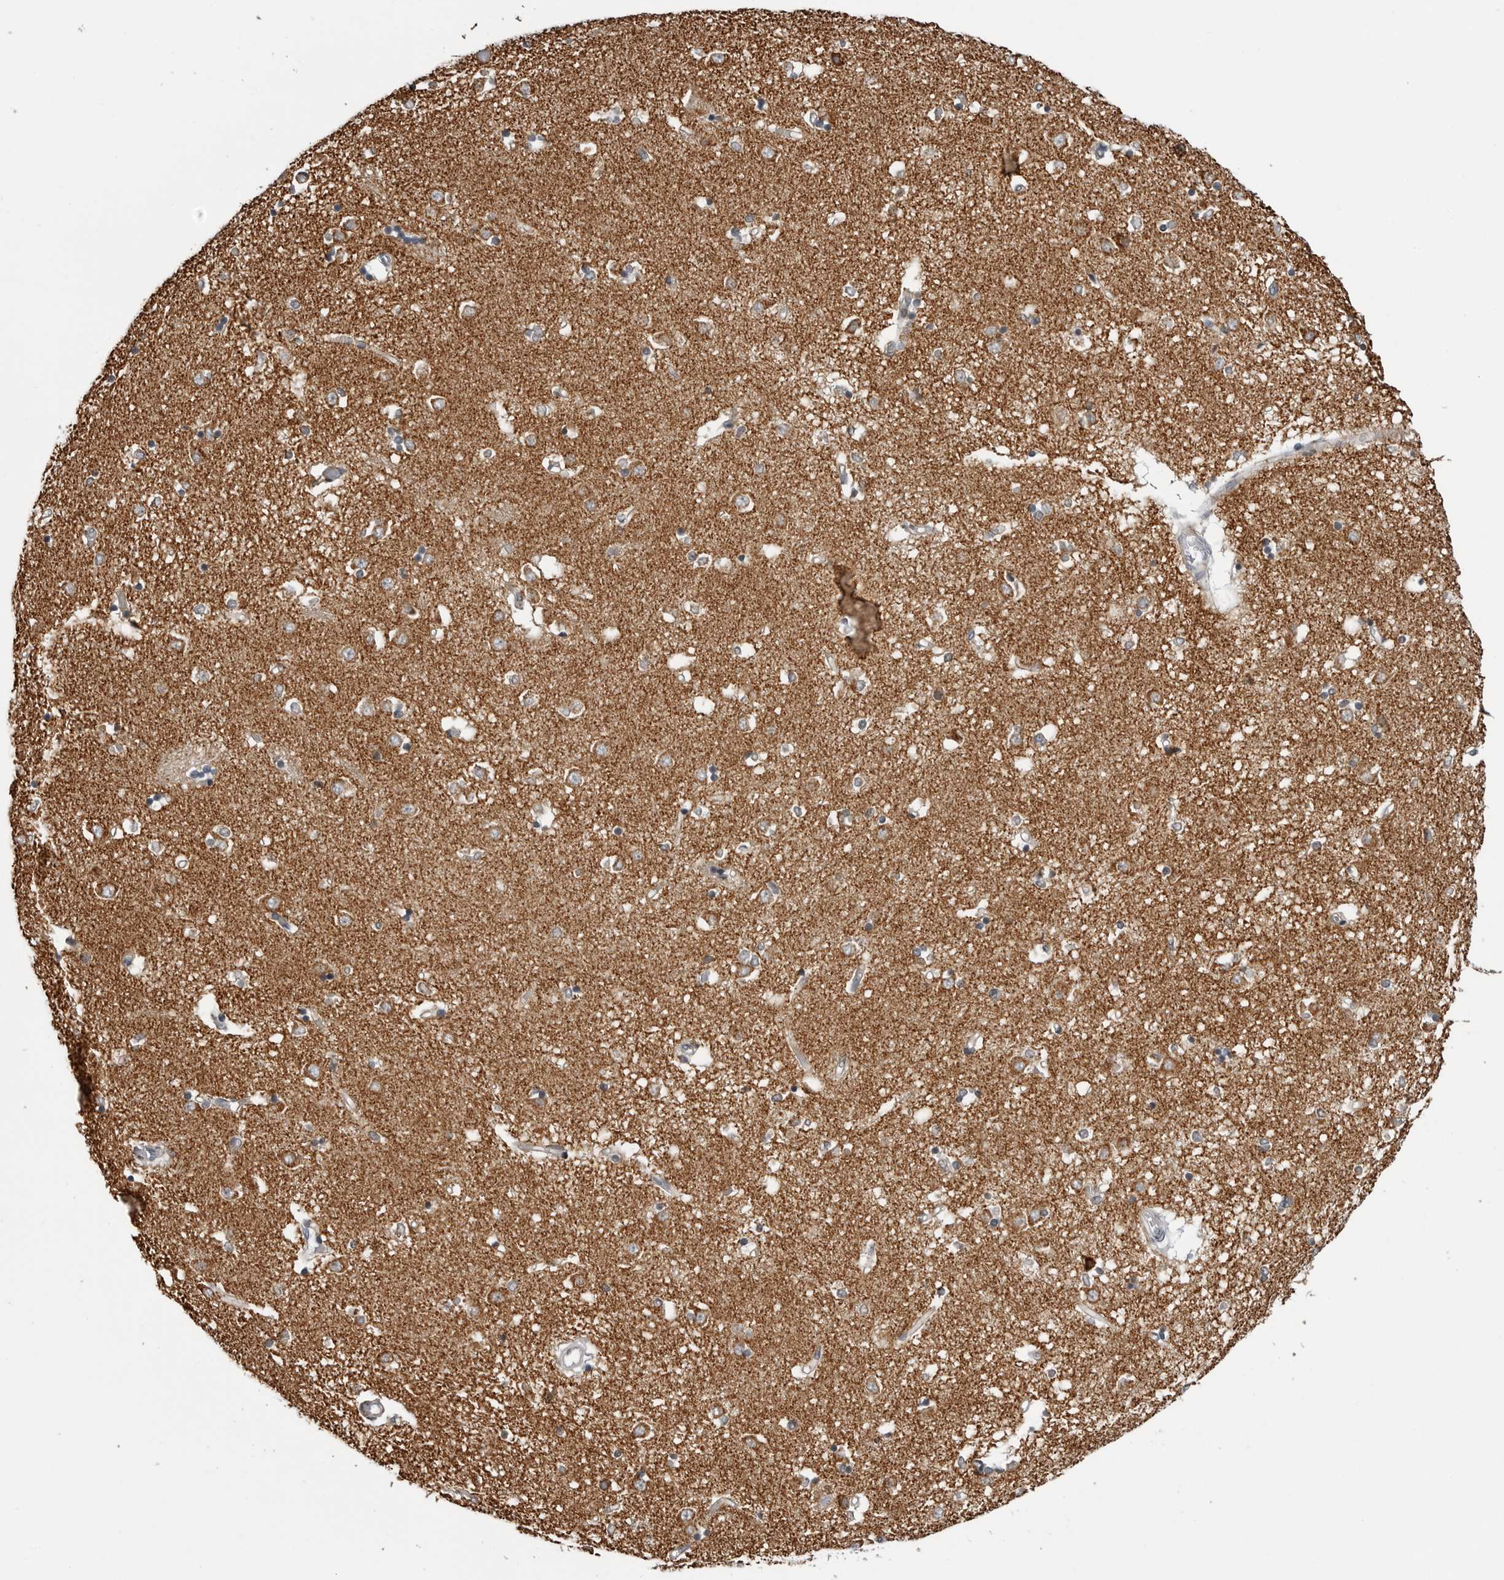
{"staining": {"intensity": "negative", "quantity": "none", "location": "none"}, "tissue": "caudate", "cell_type": "Glial cells", "image_type": "normal", "snomed": [{"axis": "morphology", "description": "Normal tissue, NOS"}, {"axis": "topography", "description": "Lateral ventricle wall"}], "caption": "The image shows no staining of glial cells in benign caudate. The staining was performed using DAB (3,3'-diaminobenzidine) to visualize the protein expression in brown, while the nuclei were stained in blue with hematoxylin (Magnification: 20x).", "gene": "COX5A", "patient": {"sex": "male", "age": 45}}